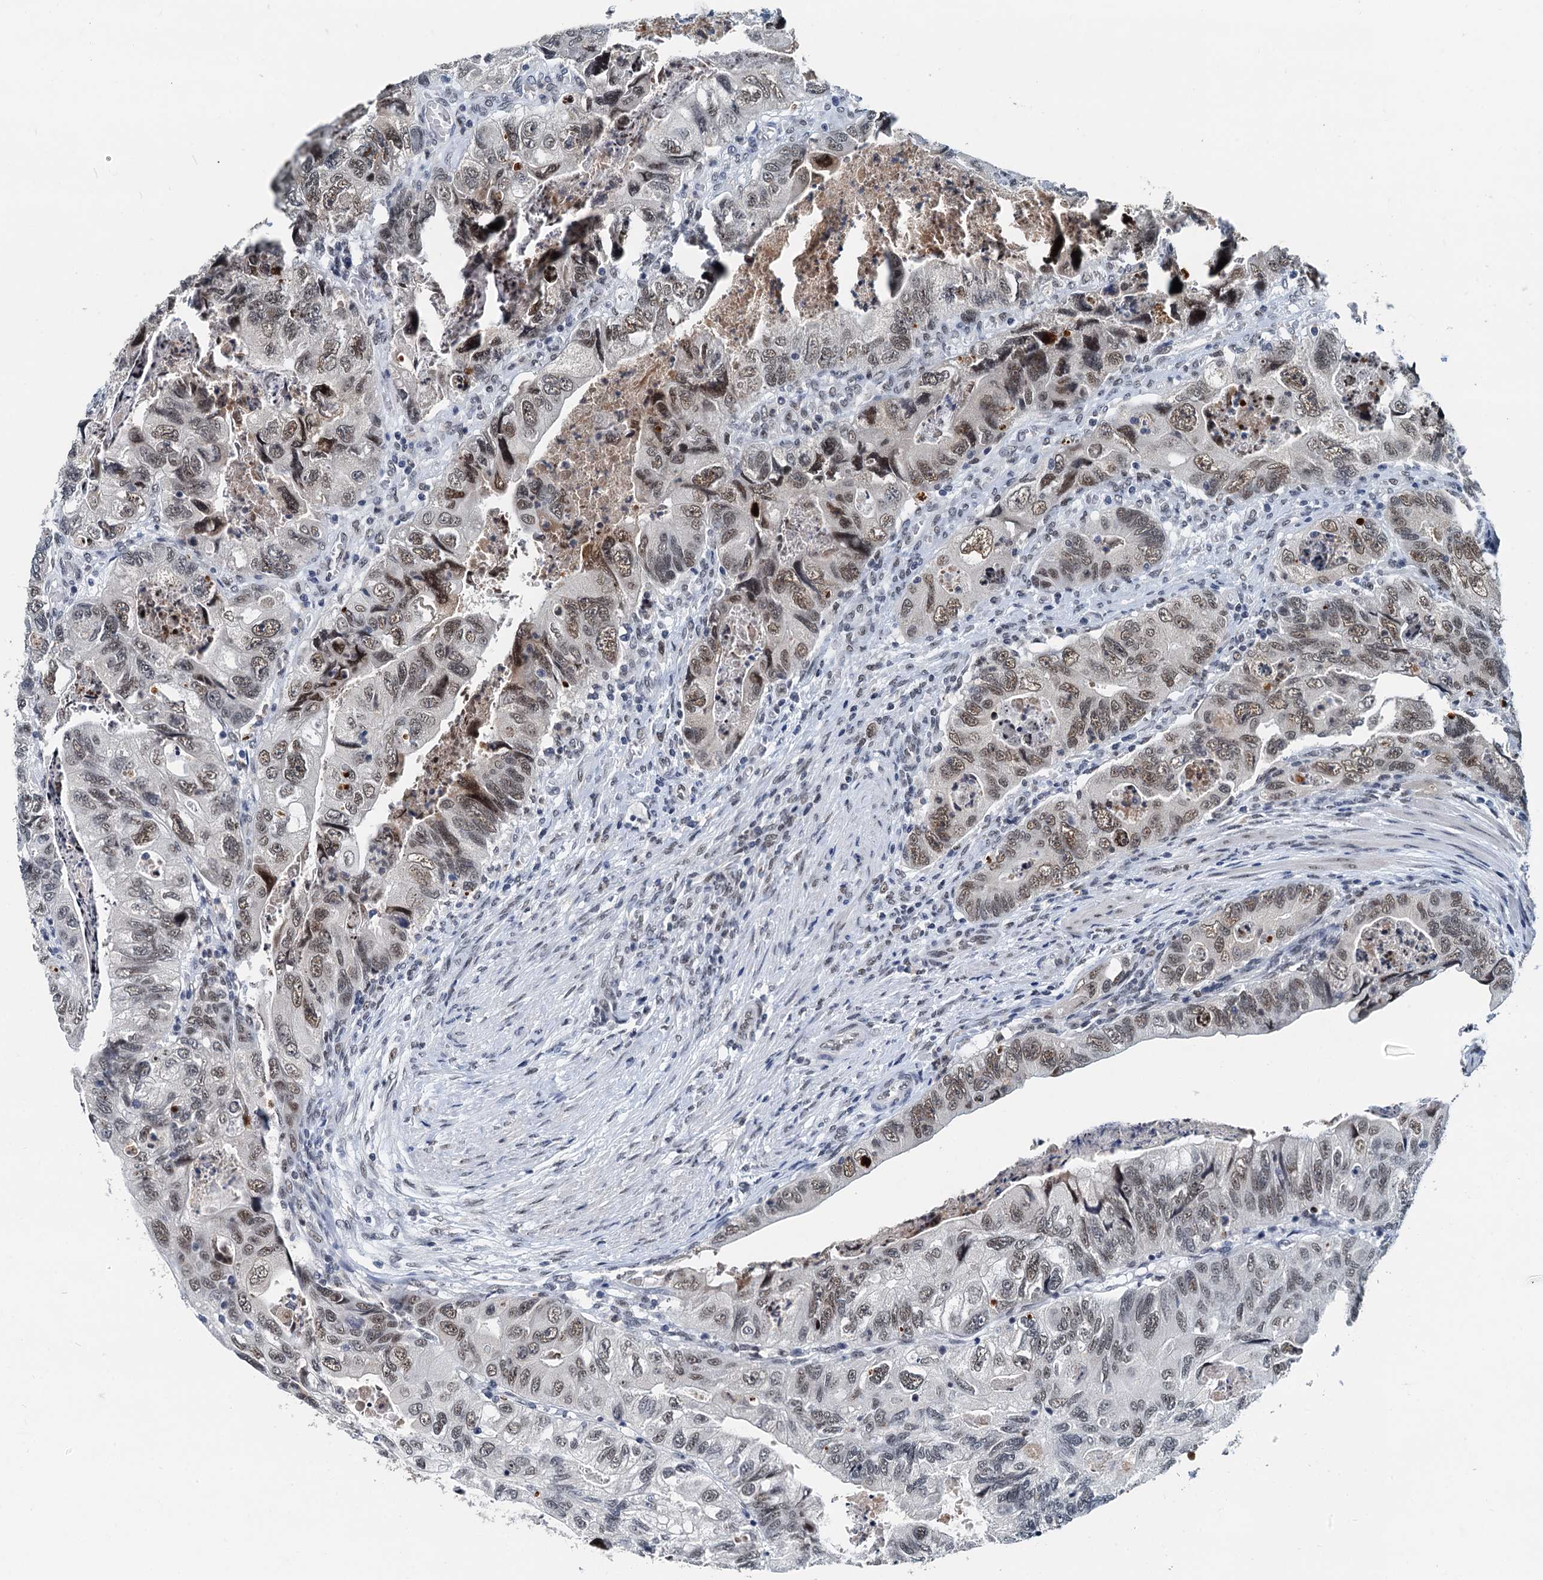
{"staining": {"intensity": "moderate", "quantity": ">75%", "location": "nuclear"}, "tissue": "colorectal cancer", "cell_type": "Tumor cells", "image_type": "cancer", "snomed": [{"axis": "morphology", "description": "Adenocarcinoma, NOS"}, {"axis": "topography", "description": "Rectum"}], "caption": "Adenocarcinoma (colorectal) tissue shows moderate nuclear expression in about >75% of tumor cells", "gene": "SNRPD1", "patient": {"sex": "male", "age": 63}}